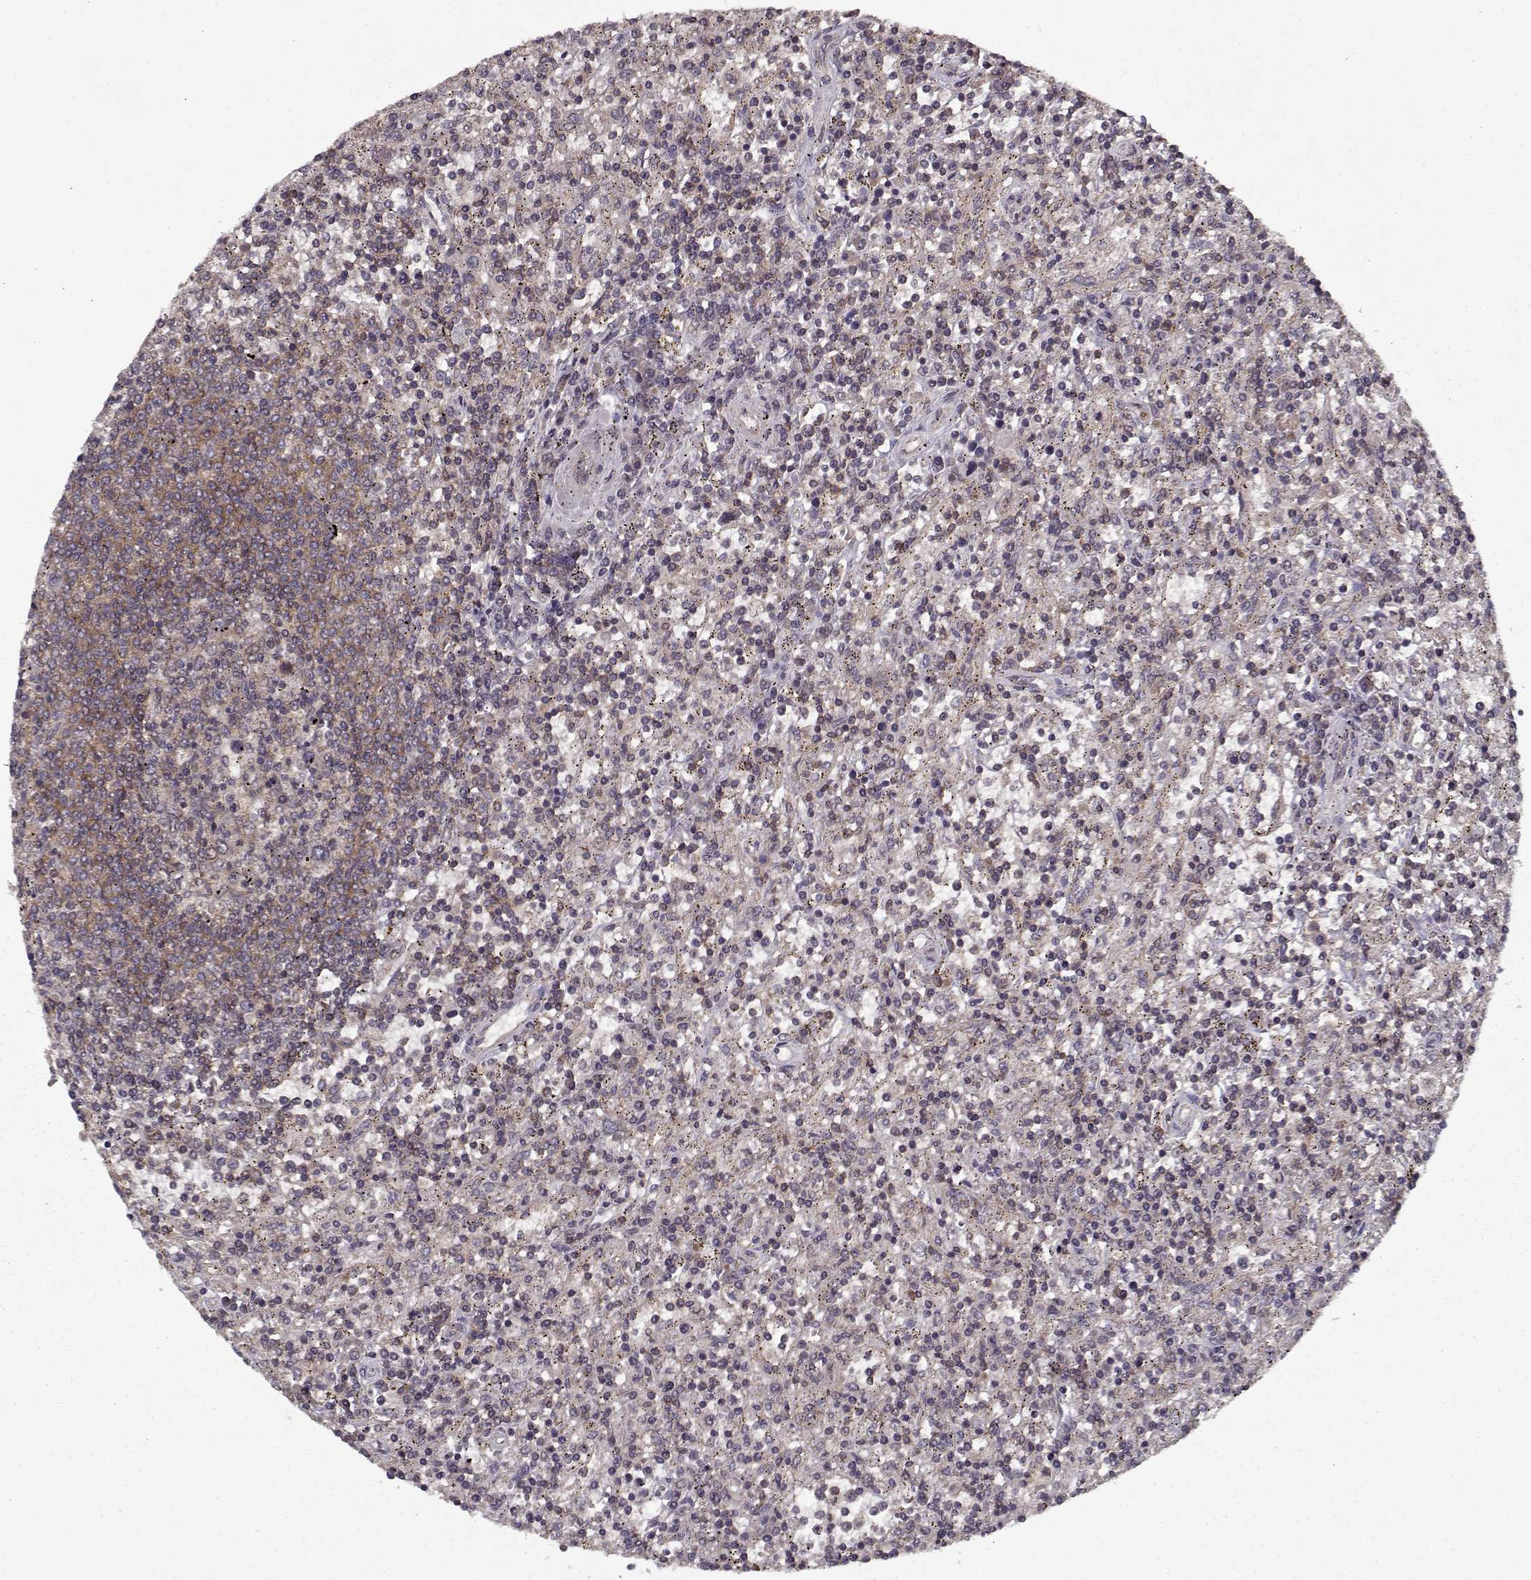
{"staining": {"intensity": "negative", "quantity": "none", "location": "none"}, "tissue": "lymphoma", "cell_type": "Tumor cells", "image_type": "cancer", "snomed": [{"axis": "morphology", "description": "Malignant lymphoma, non-Hodgkin's type, Low grade"}, {"axis": "topography", "description": "Spleen"}], "caption": "Immunohistochemical staining of human lymphoma shows no significant positivity in tumor cells.", "gene": "PPP1R12A", "patient": {"sex": "male", "age": 62}}